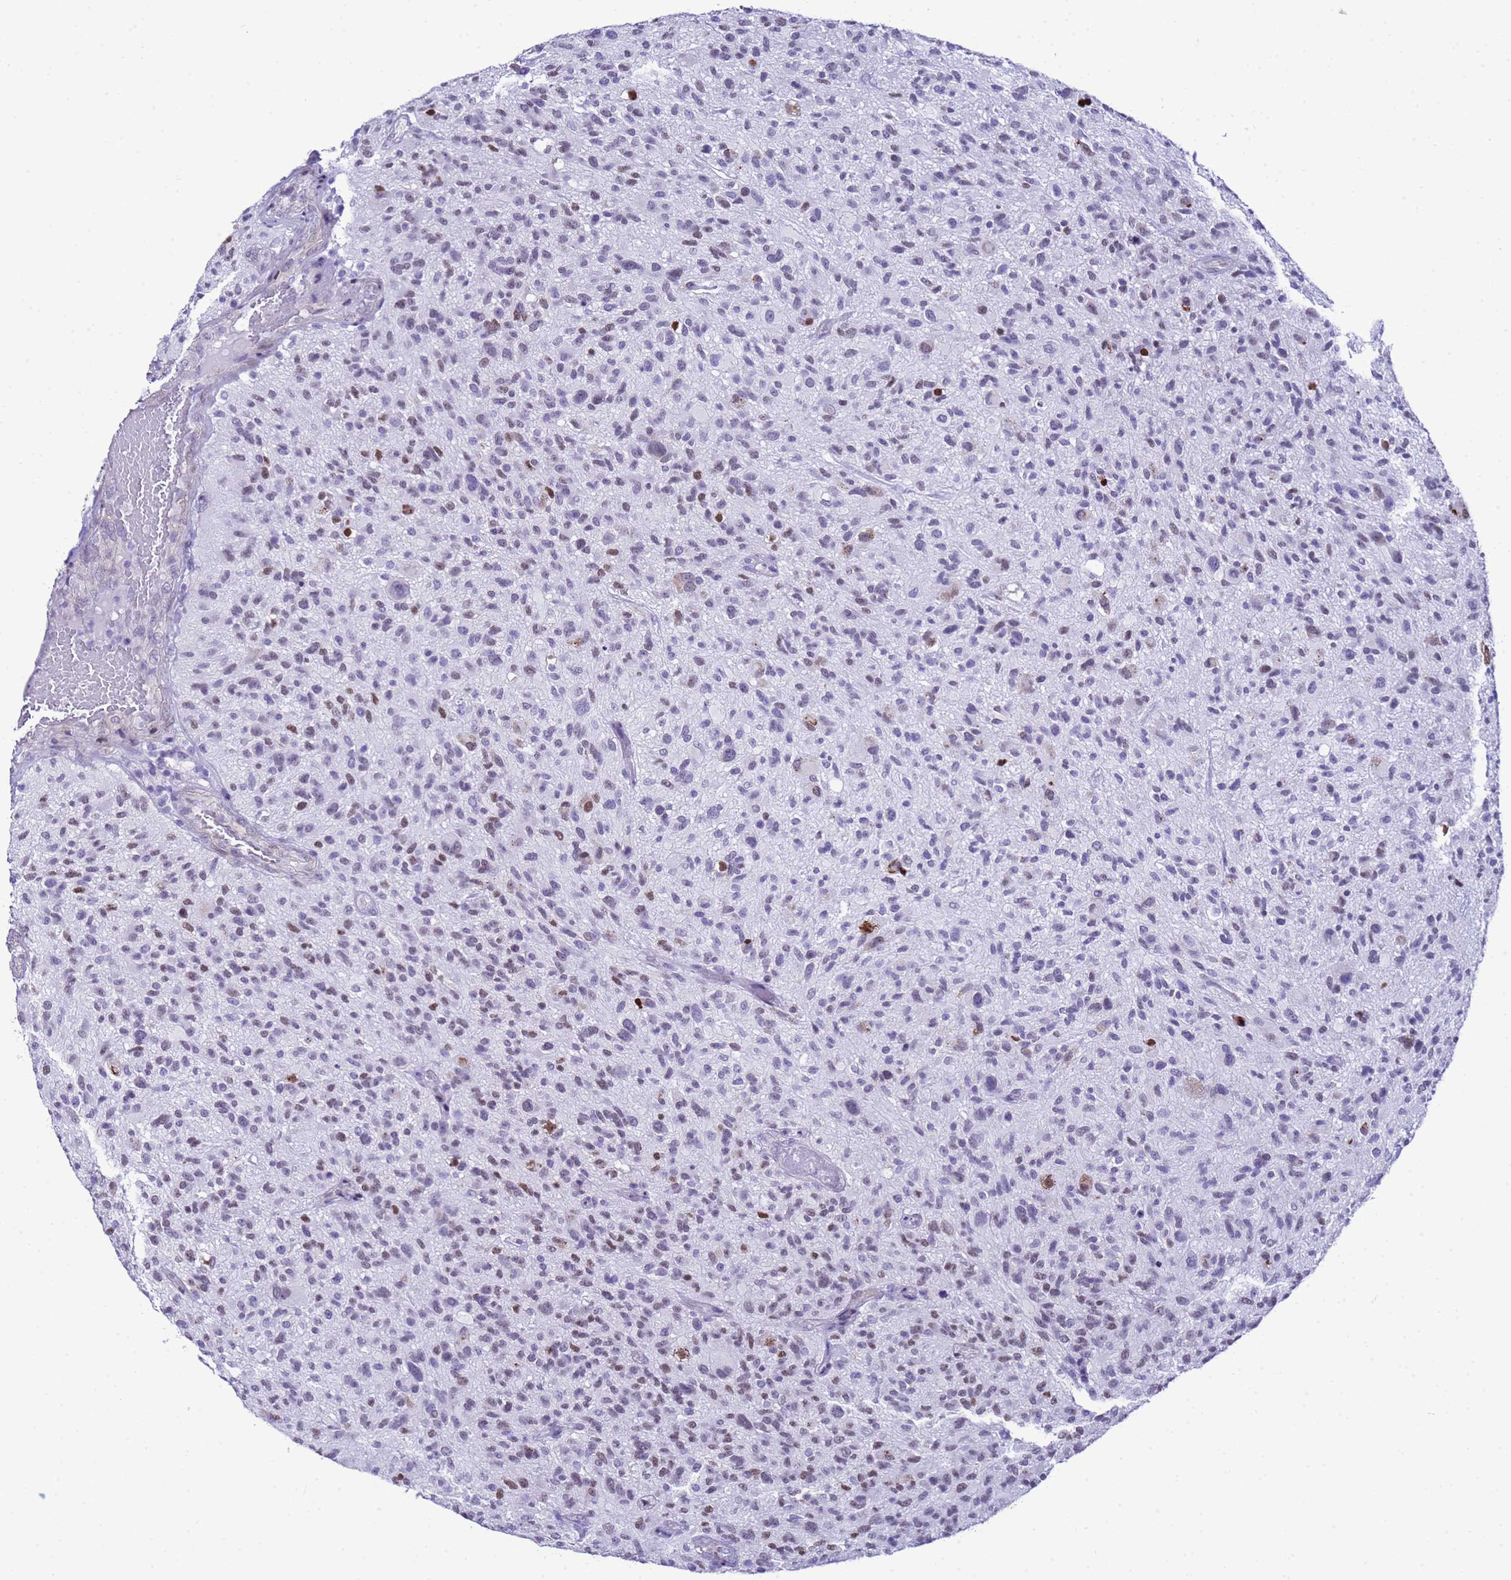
{"staining": {"intensity": "weak", "quantity": "25%-75%", "location": "nuclear"}, "tissue": "glioma", "cell_type": "Tumor cells", "image_type": "cancer", "snomed": [{"axis": "morphology", "description": "Glioma, malignant, High grade"}, {"axis": "topography", "description": "Brain"}], "caption": "Tumor cells show low levels of weak nuclear positivity in about 25%-75% of cells in human malignant high-grade glioma. The staining is performed using DAB (3,3'-diaminobenzidine) brown chromogen to label protein expression. The nuclei are counter-stained blue using hematoxylin.", "gene": "BCL7A", "patient": {"sex": "male", "age": 47}}